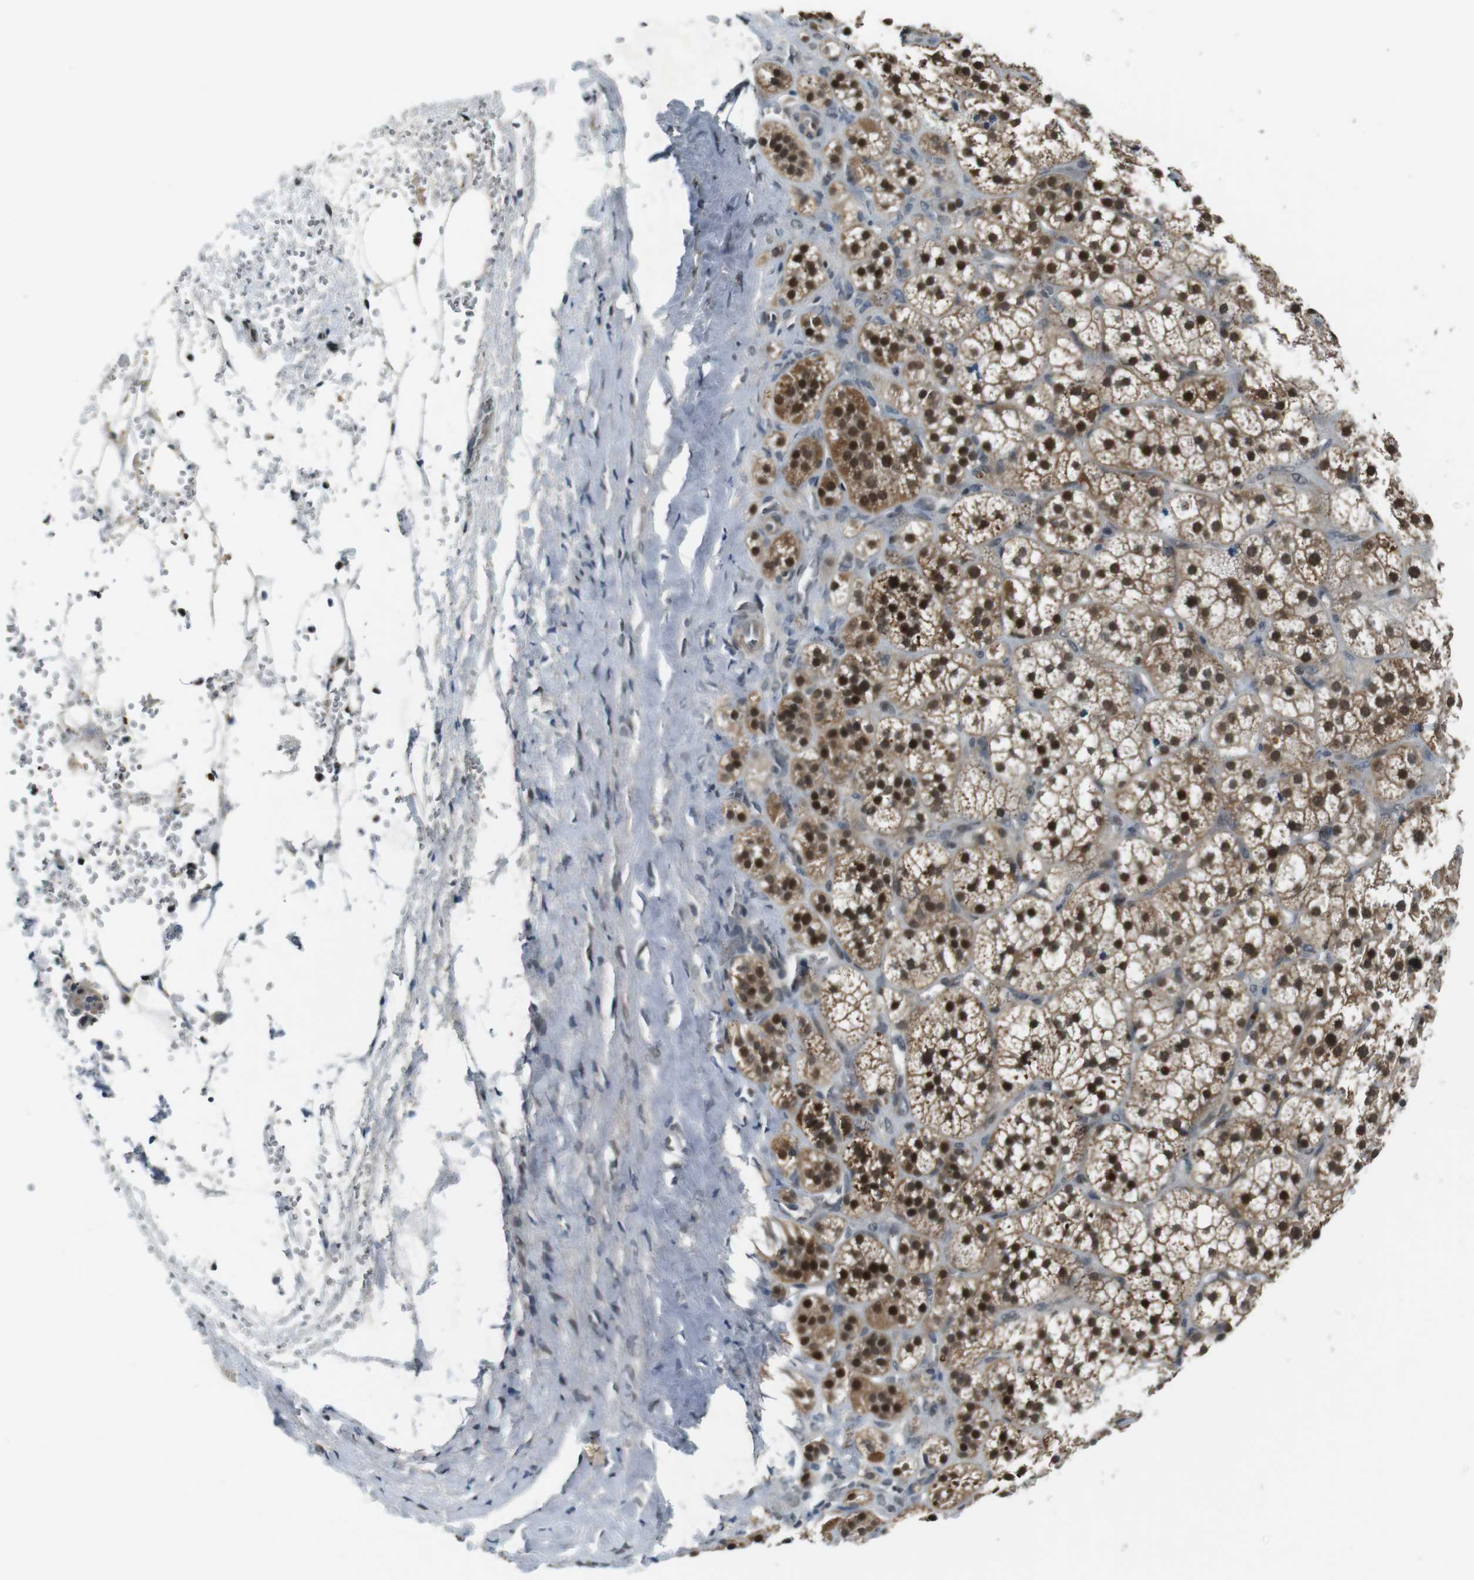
{"staining": {"intensity": "strong", "quantity": ">75%", "location": "cytoplasmic/membranous,nuclear"}, "tissue": "adrenal gland", "cell_type": "Glandular cells", "image_type": "normal", "snomed": [{"axis": "morphology", "description": "Normal tissue, NOS"}, {"axis": "topography", "description": "Adrenal gland"}], "caption": "Adrenal gland was stained to show a protein in brown. There is high levels of strong cytoplasmic/membranous,nuclear expression in approximately >75% of glandular cells. (DAB IHC with brightfield microscopy, high magnification).", "gene": "MAPKAPK5", "patient": {"sex": "female", "age": 71}}